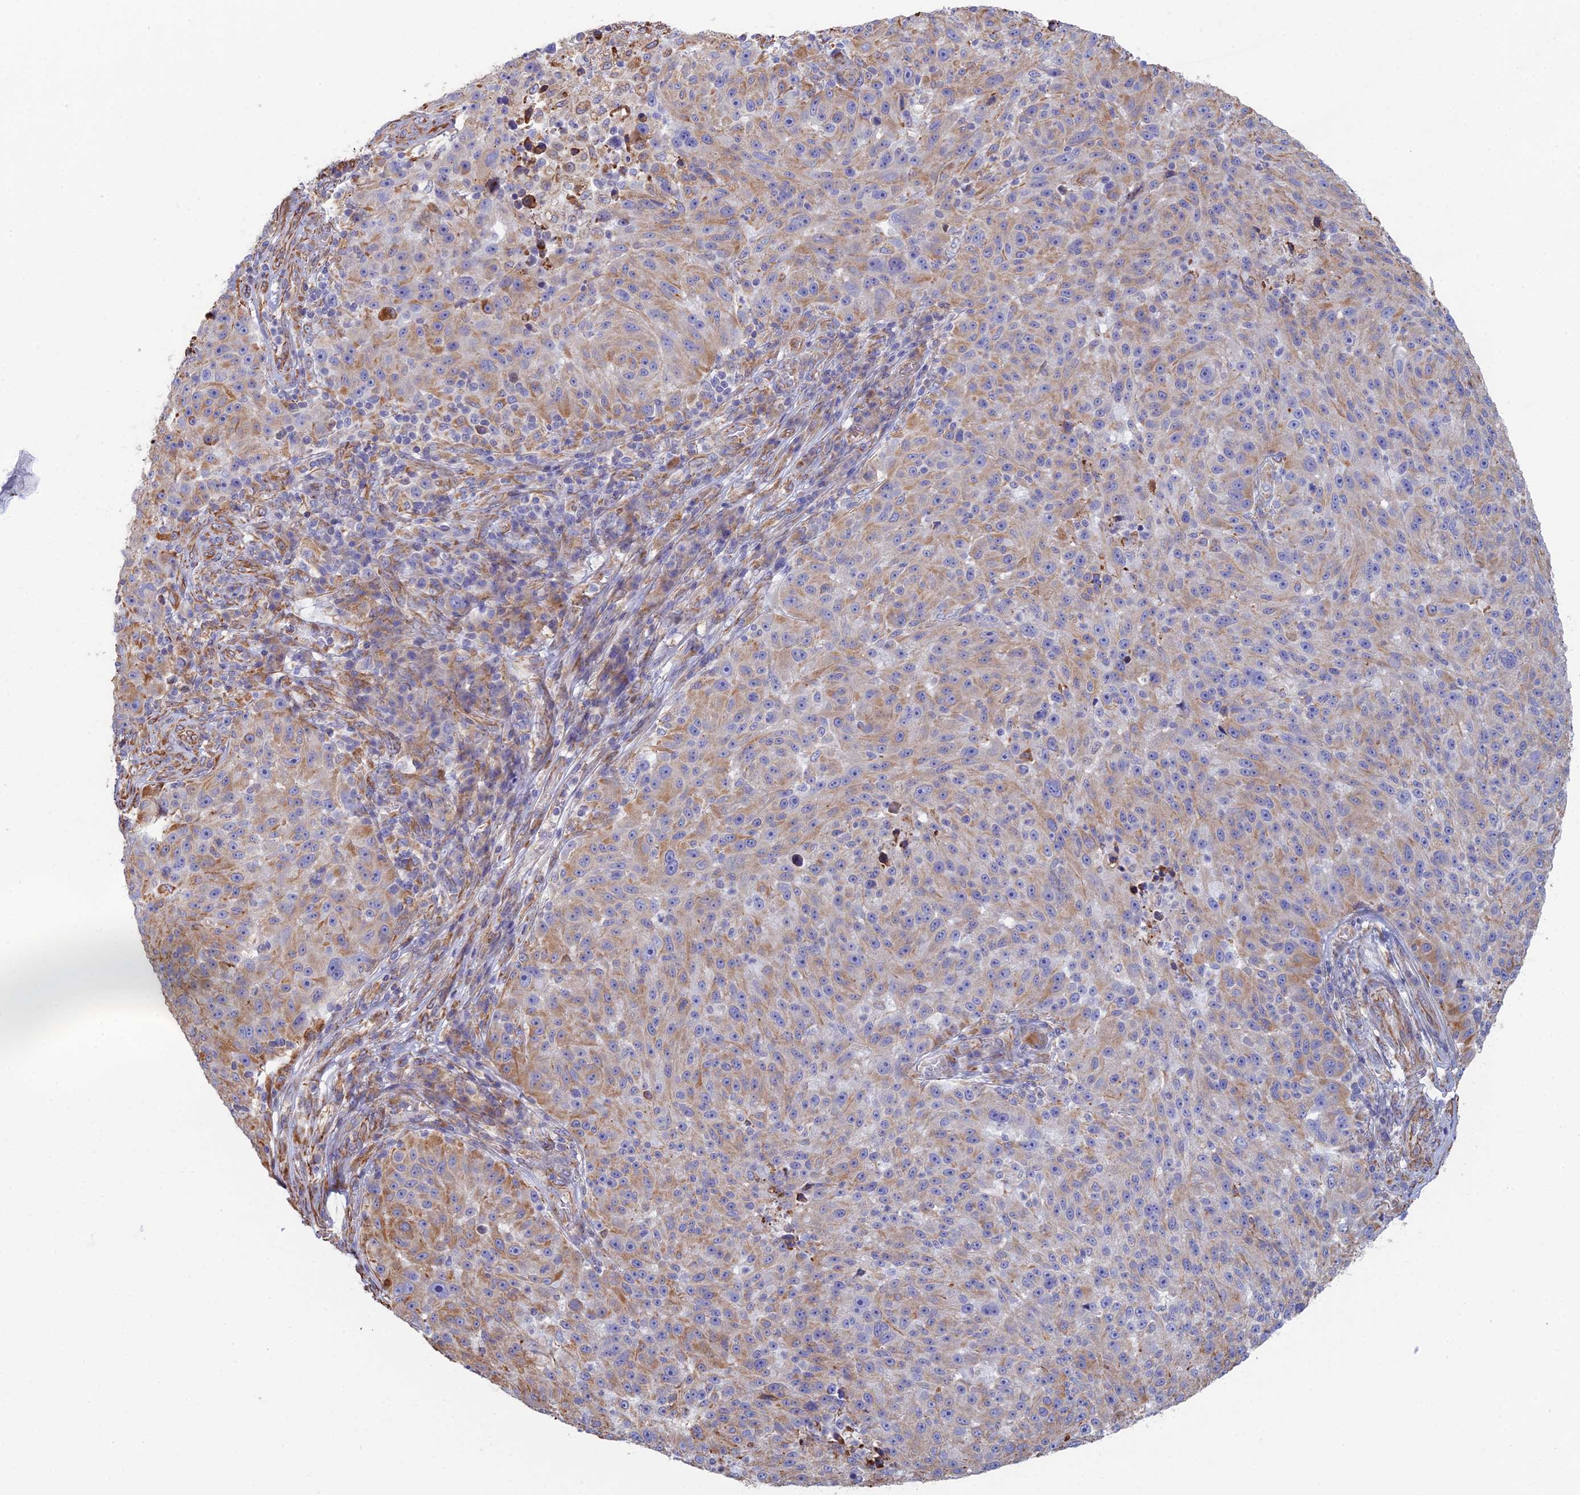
{"staining": {"intensity": "weak", "quantity": "25%-75%", "location": "cytoplasmic/membranous"}, "tissue": "melanoma", "cell_type": "Tumor cells", "image_type": "cancer", "snomed": [{"axis": "morphology", "description": "Malignant melanoma, NOS"}, {"axis": "topography", "description": "Skin"}], "caption": "IHC of human melanoma demonstrates low levels of weak cytoplasmic/membranous staining in approximately 25%-75% of tumor cells.", "gene": "CLVS2", "patient": {"sex": "male", "age": 53}}